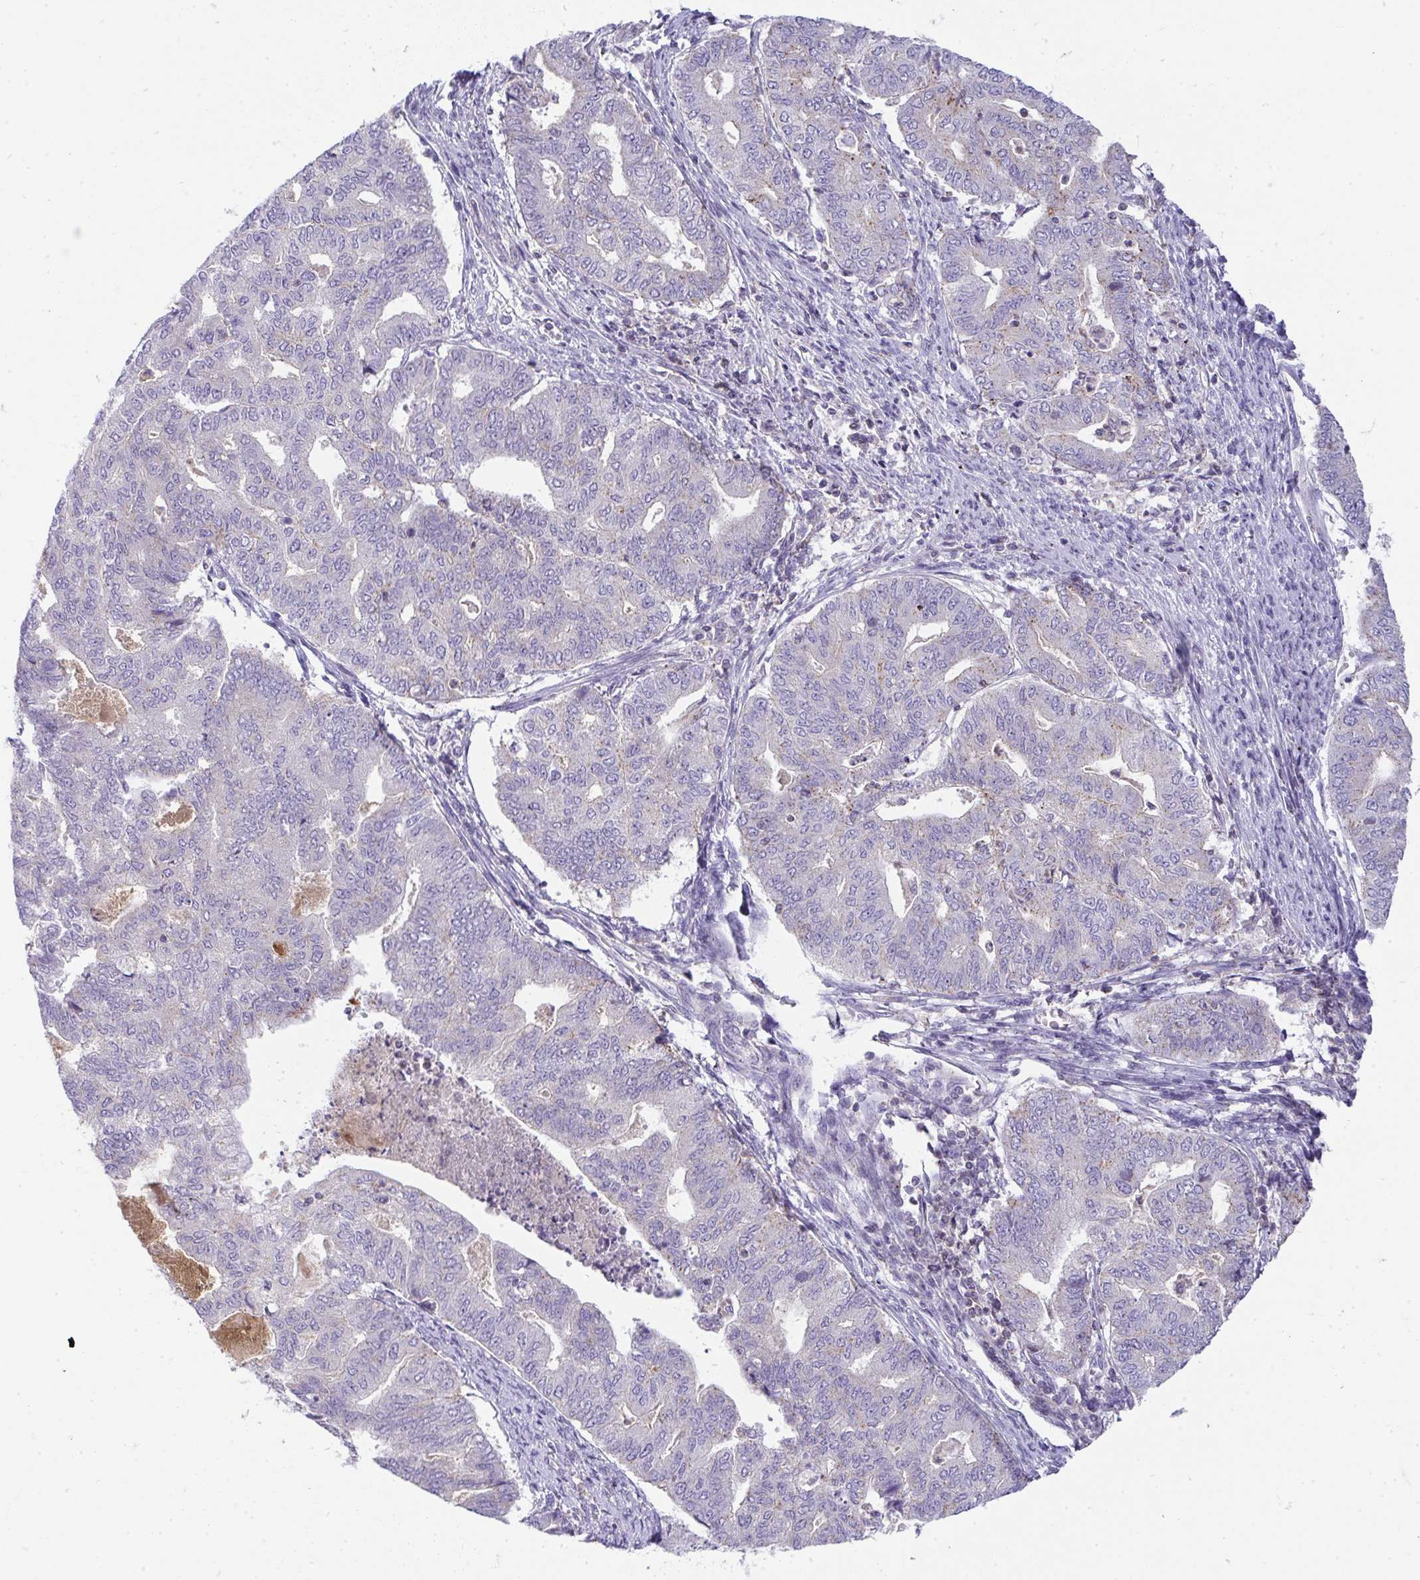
{"staining": {"intensity": "weak", "quantity": "<25%", "location": "cytoplasmic/membranous"}, "tissue": "endometrial cancer", "cell_type": "Tumor cells", "image_type": "cancer", "snomed": [{"axis": "morphology", "description": "Adenocarcinoma, NOS"}, {"axis": "topography", "description": "Endometrium"}], "caption": "This is a photomicrograph of immunohistochemistry (IHC) staining of adenocarcinoma (endometrial), which shows no expression in tumor cells. (Brightfield microscopy of DAB immunohistochemistry at high magnification).", "gene": "VPS4B", "patient": {"sex": "female", "age": 79}}